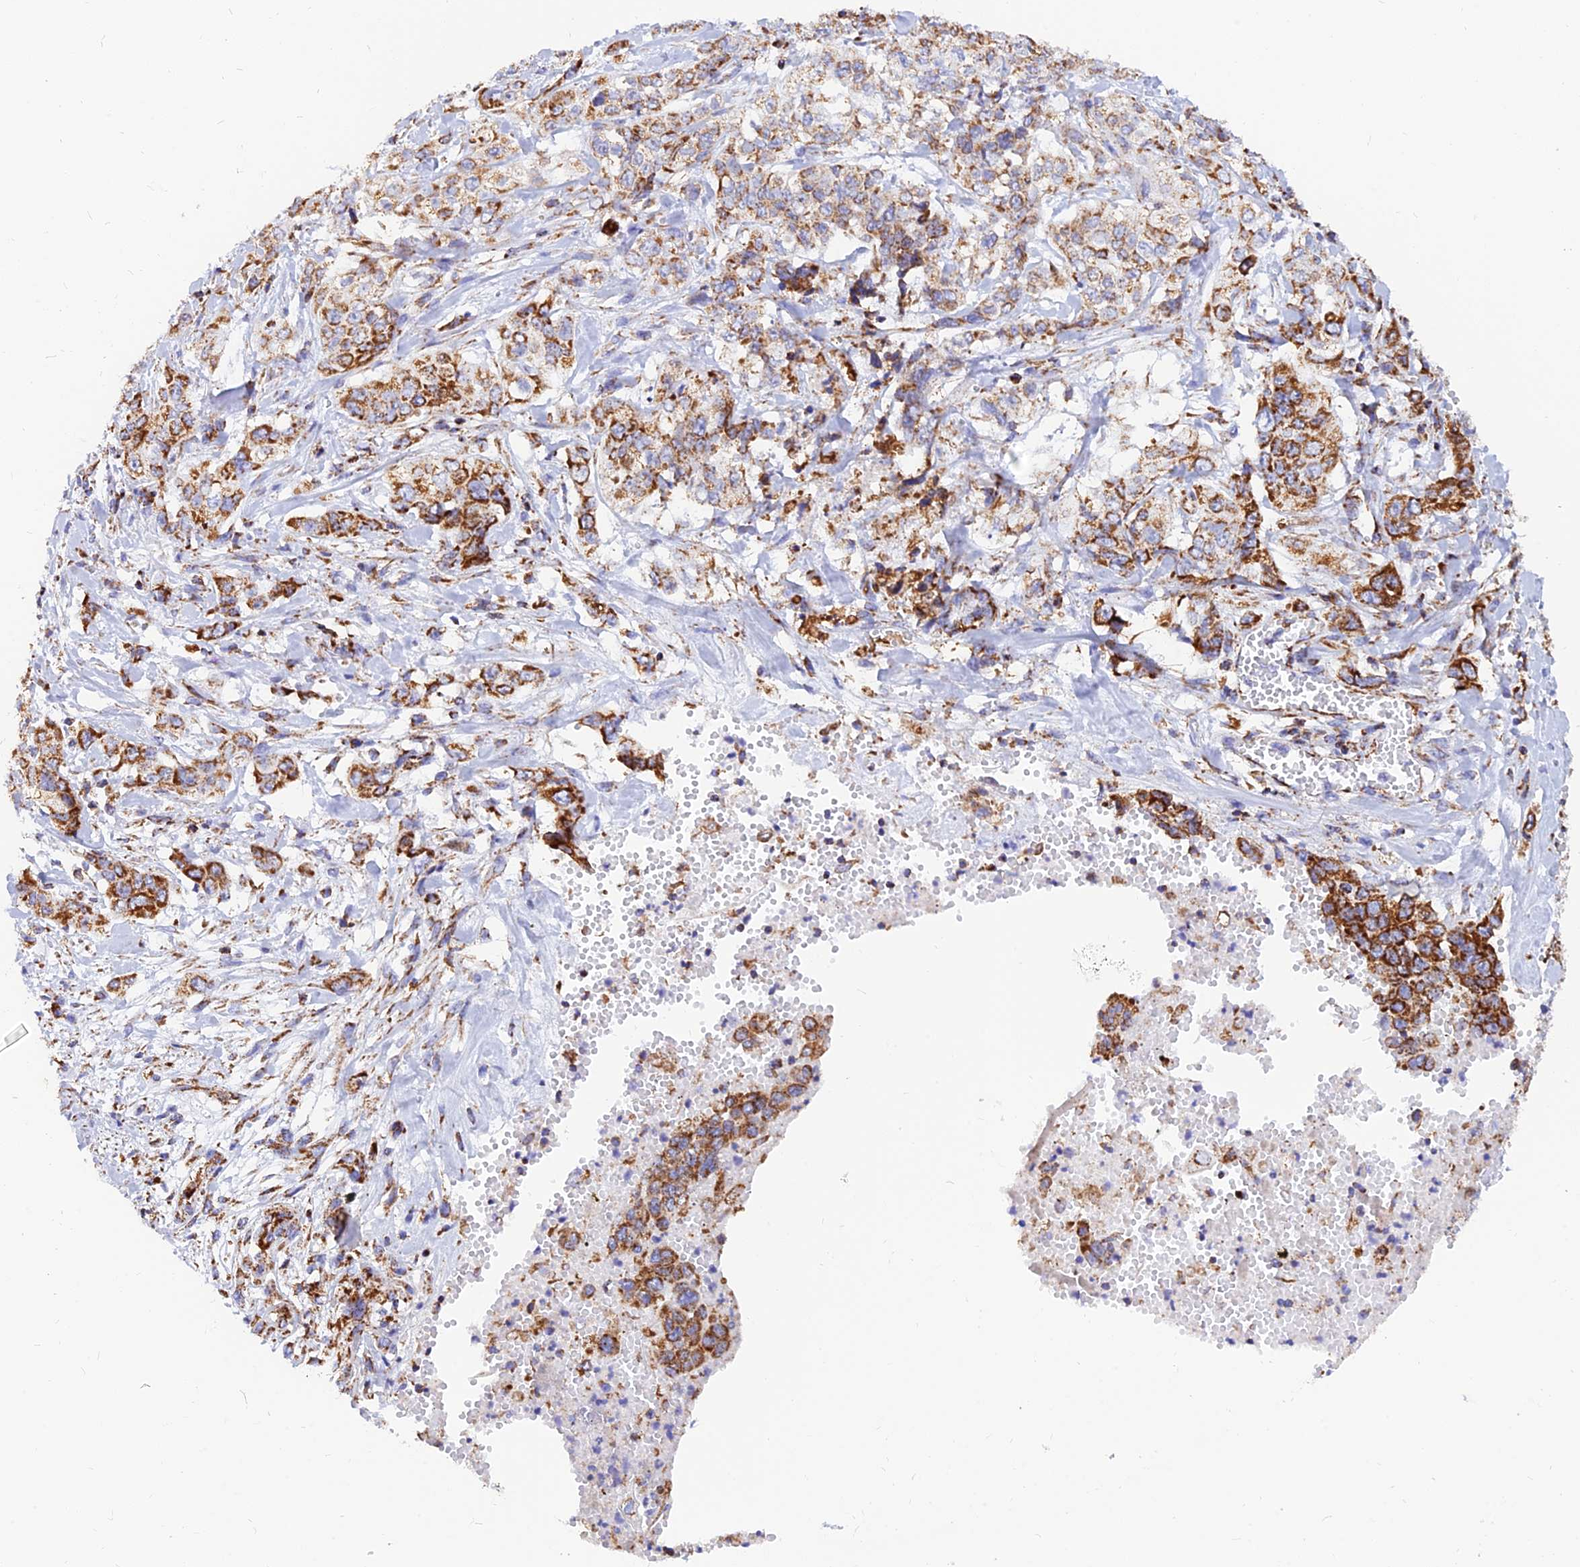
{"staining": {"intensity": "strong", "quantity": "25%-75%", "location": "cytoplasmic/membranous"}, "tissue": "stomach cancer", "cell_type": "Tumor cells", "image_type": "cancer", "snomed": [{"axis": "morphology", "description": "Adenocarcinoma, NOS"}, {"axis": "topography", "description": "Stomach, upper"}], "caption": "IHC photomicrograph of neoplastic tissue: stomach adenocarcinoma stained using IHC shows high levels of strong protein expression localized specifically in the cytoplasmic/membranous of tumor cells, appearing as a cytoplasmic/membranous brown color.", "gene": "NDUFB6", "patient": {"sex": "male", "age": 62}}